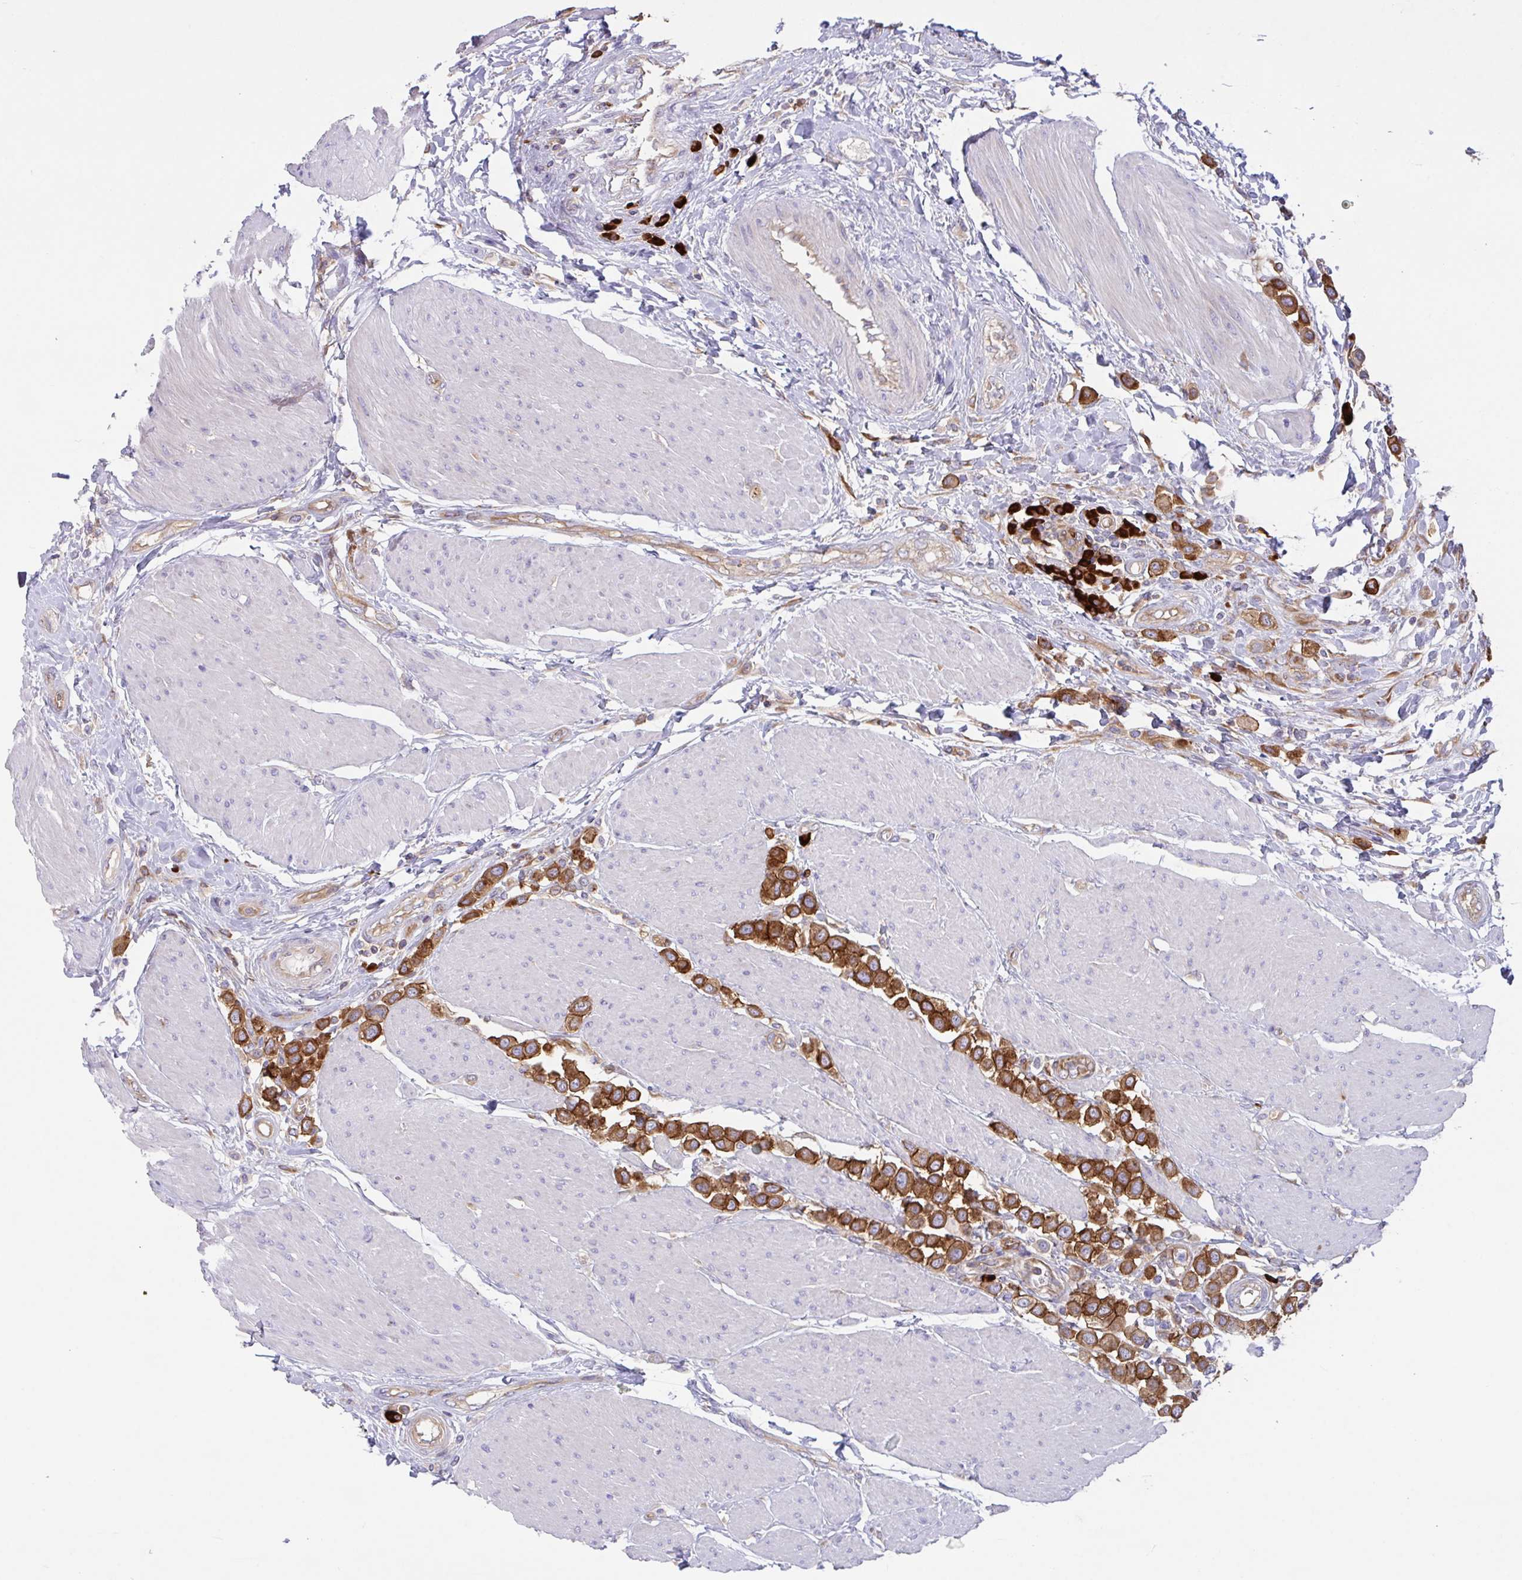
{"staining": {"intensity": "moderate", "quantity": ">75%", "location": "cytoplasmic/membranous"}, "tissue": "urothelial cancer", "cell_type": "Tumor cells", "image_type": "cancer", "snomed": [{"axis": "morphology", "description": "Urothelial carcinoma, High grade"}, {"axis": "topography", "description": "Urinary bladder"}], "caption": "The micrograph displays a brown stain indicating the presence of a protein in the cytoplasmic/membranous of tumor cells in urothelial cancer.", "gene": "YARS2", "patient": {"sex": "male", "age": 50}}